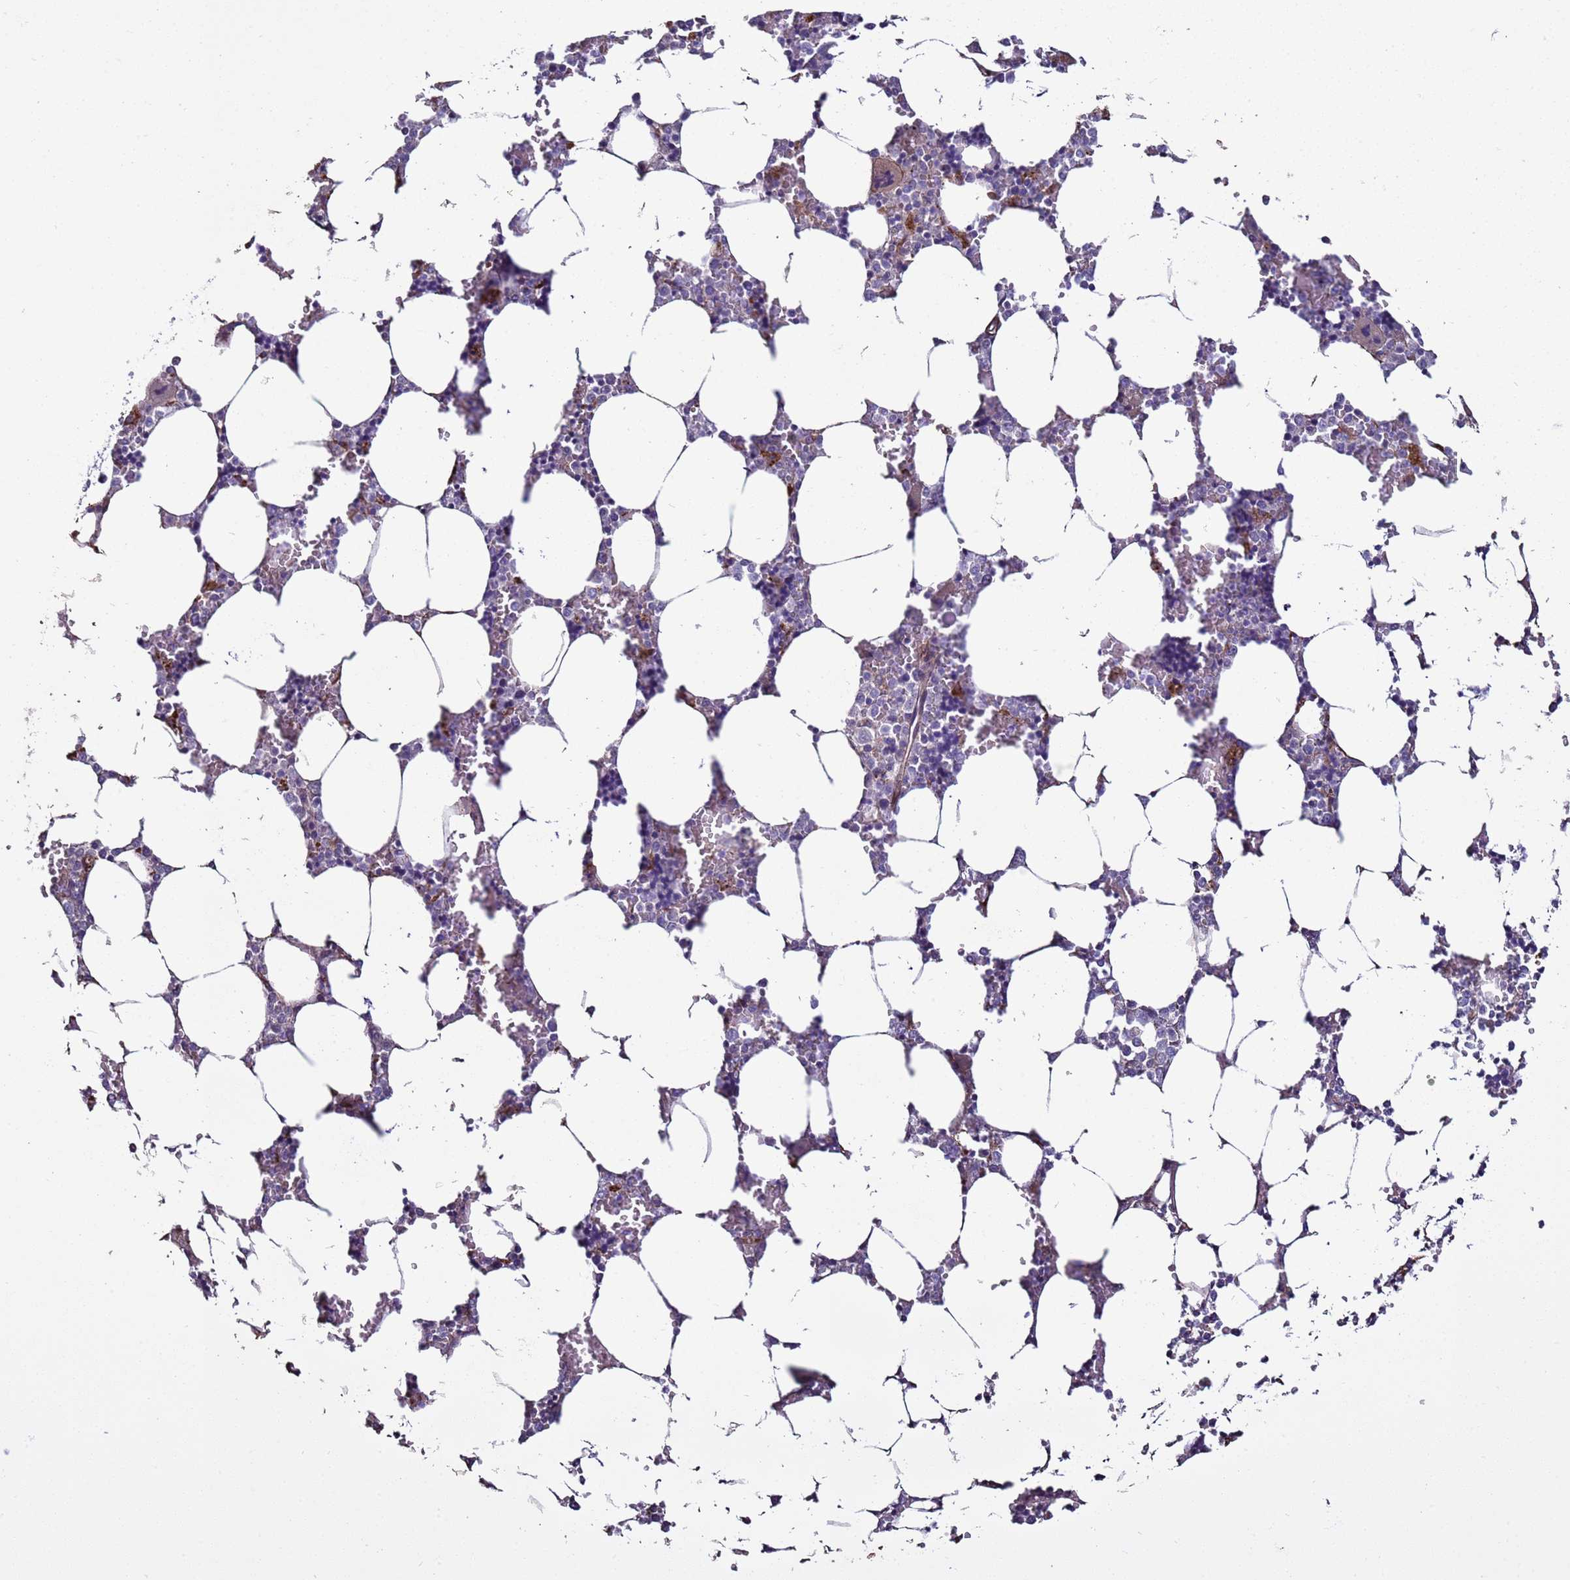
{"staining": {"intensity": "negative", "quantity": "none", "location": "none"}, "tissue": "bone marrow", "cell_type": "Hematopoietic cells", "image_type": "normal", "snomed": [{"axis": "morphology", "description": "Normal tissue, NOS"}, {"axis": "topography", "description": "Bone marrow"}], "caption": "Bone marrow stained for a protein using immunohistochemistry (IHC) demonstrates no staining hematopoietic cells.", "gene": "RABL2A", "patient": {"sex": "male", "age": 64}}